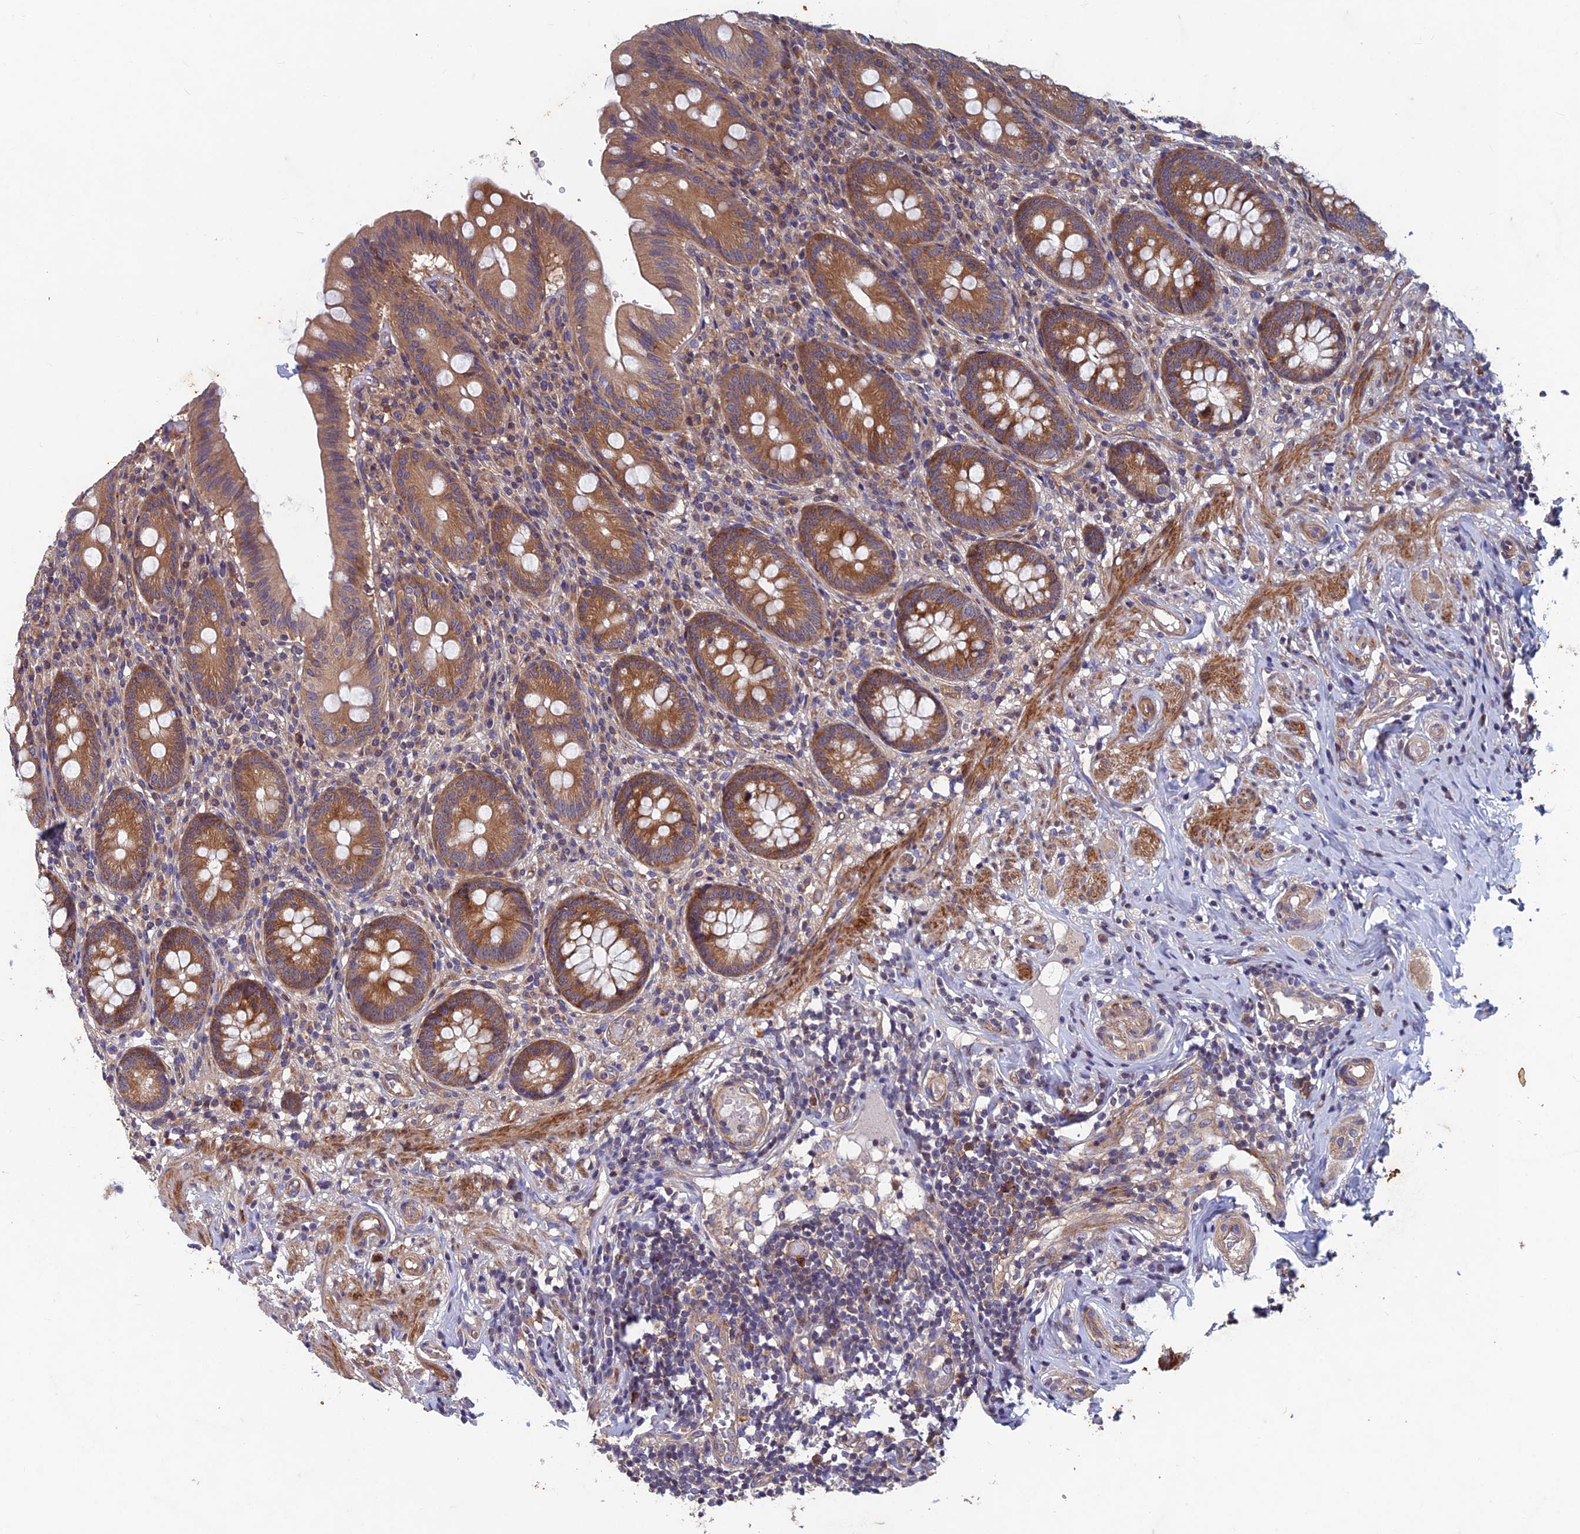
{"staining": {"intensity": "moderate", "quantity": ">75%", "location": "cytoplasmic/membranous"}, "tissue": "appendix", "cell_type": "Glandular cells", "image_type": "normal", "snomed": [{"axis": "morphology", "description": "Normal tissue, NOS"}, {"axis": "topography", "description": "Appendix"}], "caption": "A medium amount of moderate cytoplasmic/membranous expression is appreciated in approximately >75% of glandular cells in benign appendix.", "gene": "NCAPG", "patient": {"sex": "male", "age": 55}}